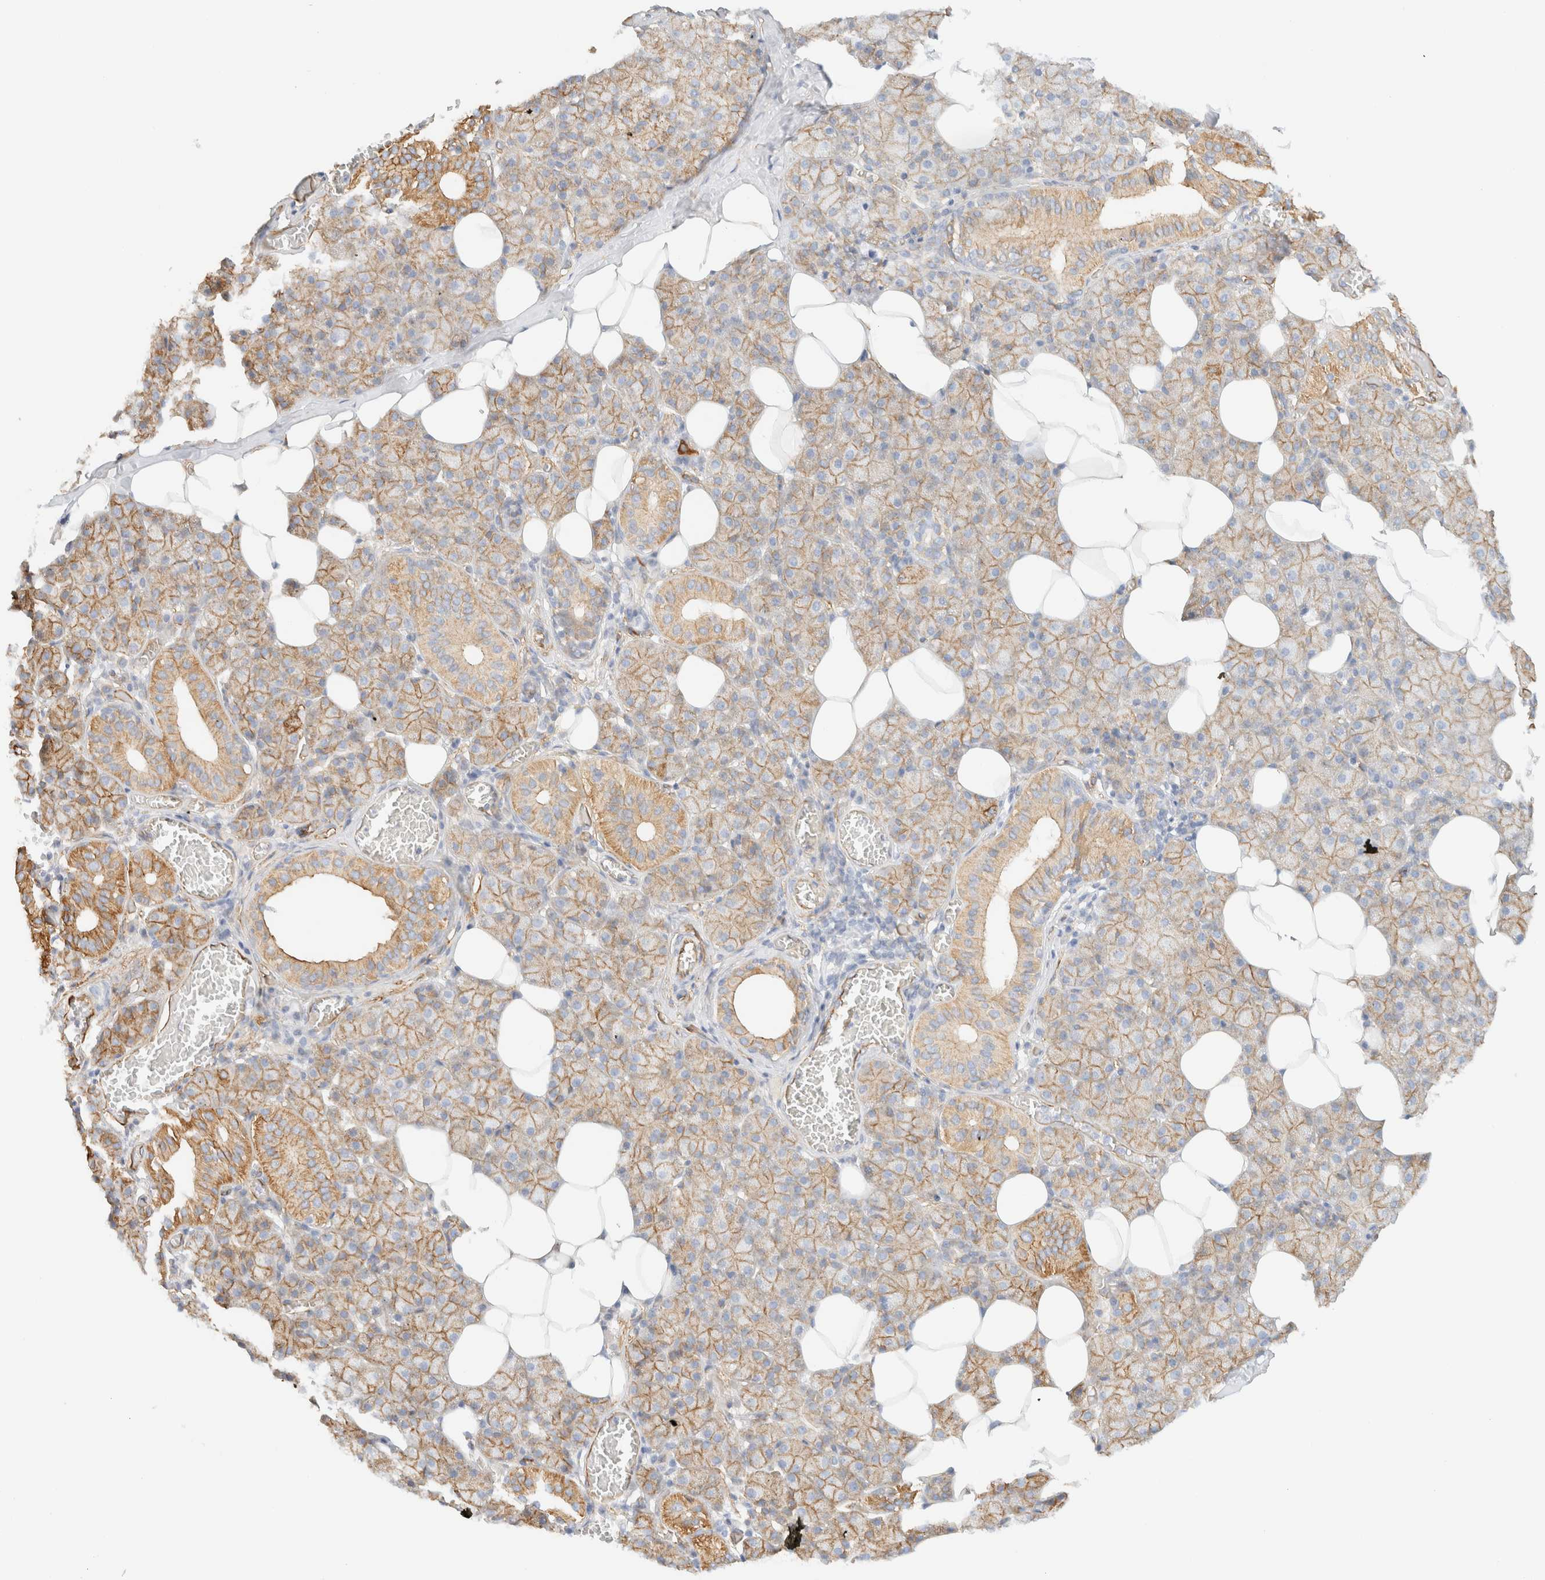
{"staining": {"intensity": "weak", "quantity": ">75%", "location": "cytoplasmic/membranous"}, "tissue": "salivary gland", "cell_type": "Glandular cells", "image_type": "normal", "snomed": [{"axis": "morphology", "description": "Normal tissue, NOS"}, {"axis": "topography", "description": "Salivary gland"}], "caption": "Immunohistochemistry (IHC) of benign human salivary gland displays low levels of weak cytoplasmic/membranous expression in about >75% of glandular cells.", "gene": "CYB5R4", "patient": {"sex": "female", "age": 33}}